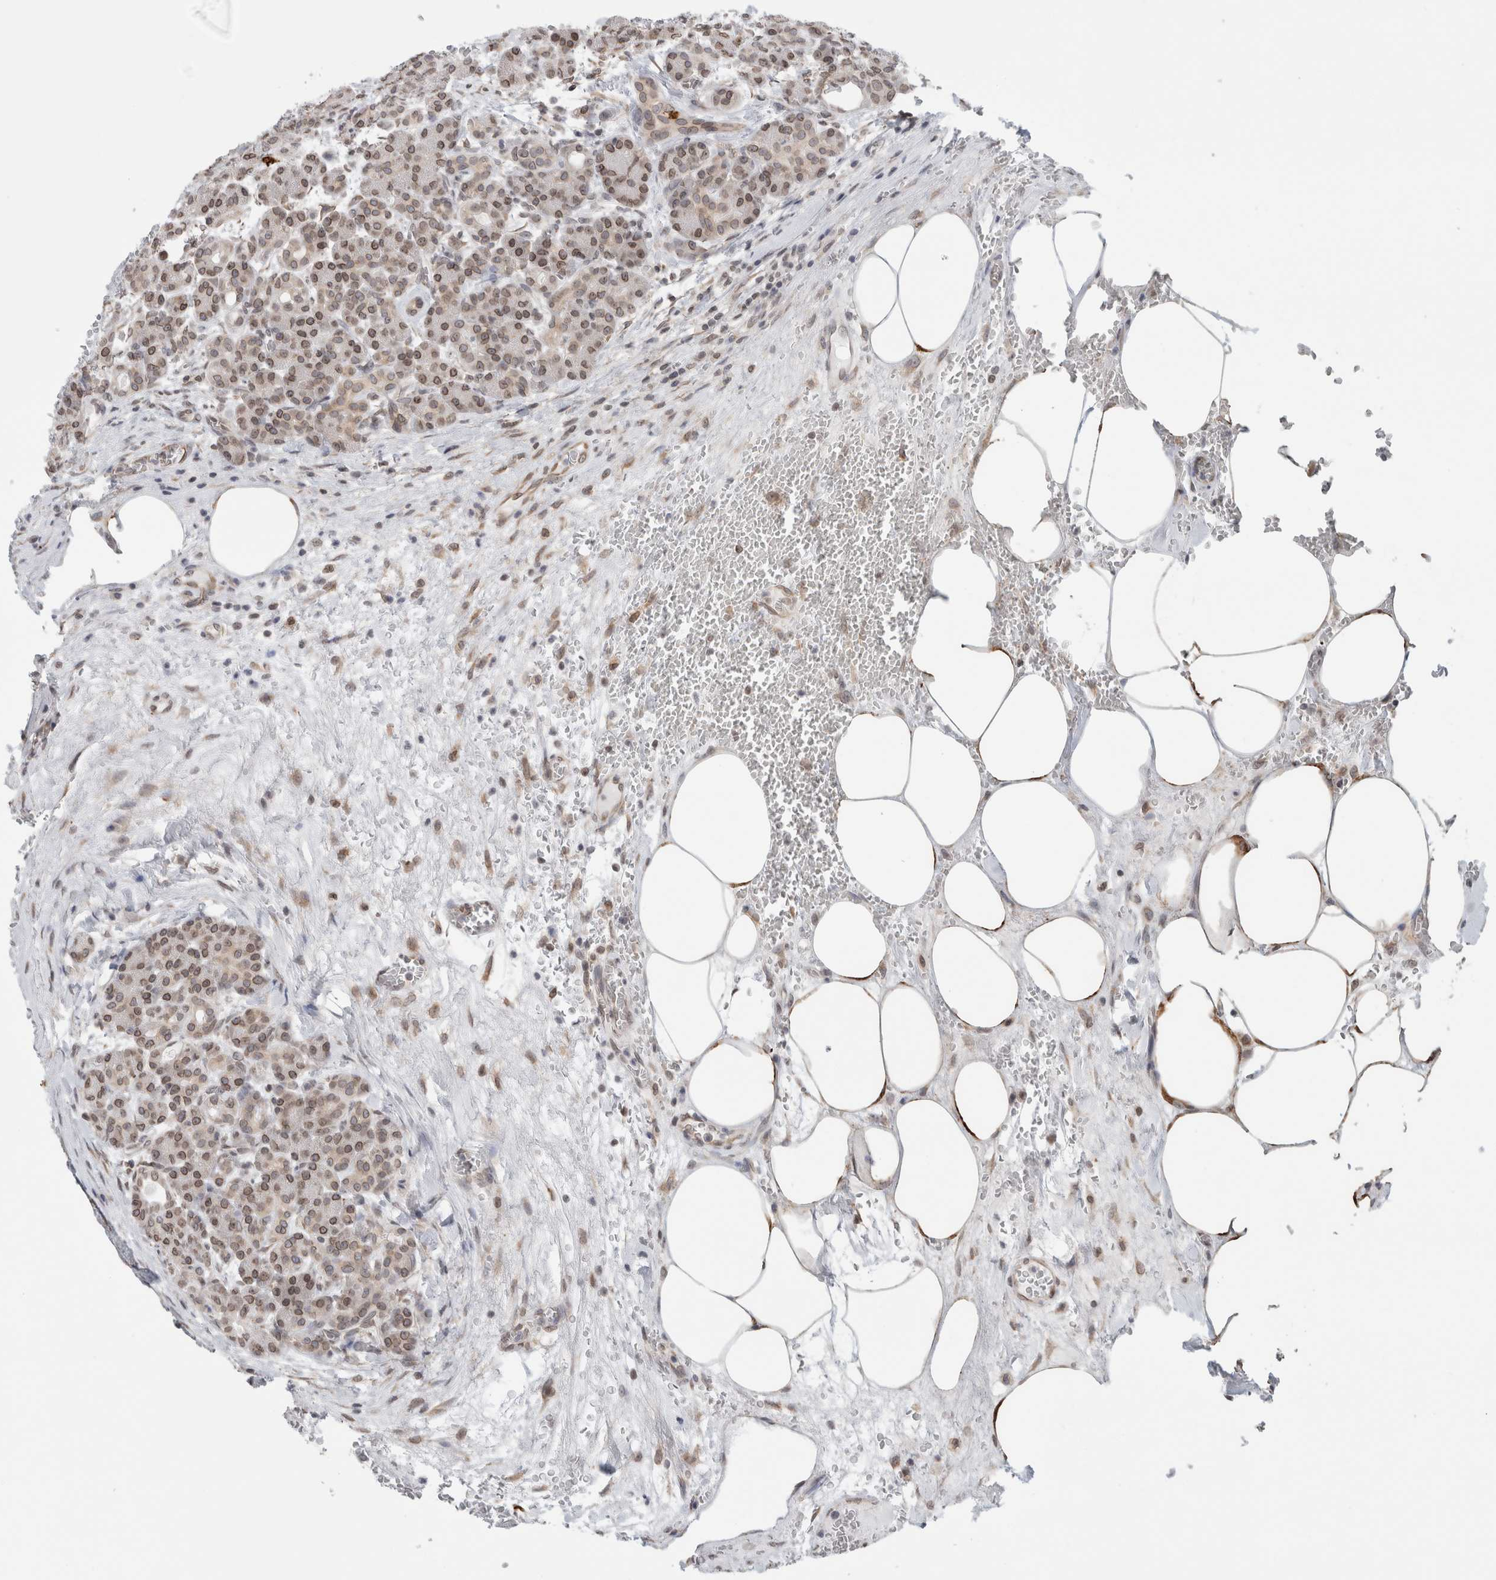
{"staining": {"intensity": "moderate", "quantity": ">75%", "location": "nuclear"}, "tissue": "pancreas", "cell_type": "Exocrine glandular cells", "image_type": "normal", "snomed": [{"axis": "morphology", "description": "Normal tissue, NOS"}, {"axis": "topography", "description": "Pancreas"}], "caption": "About >75% of exocrine glandular cells in unremarkable human pancreas reveal moderate nuclear protein positivity as visualized by brown immunohistochemical staining.", "gene": "RBMX2", "patient": {"sex": "male", "age": 63}}